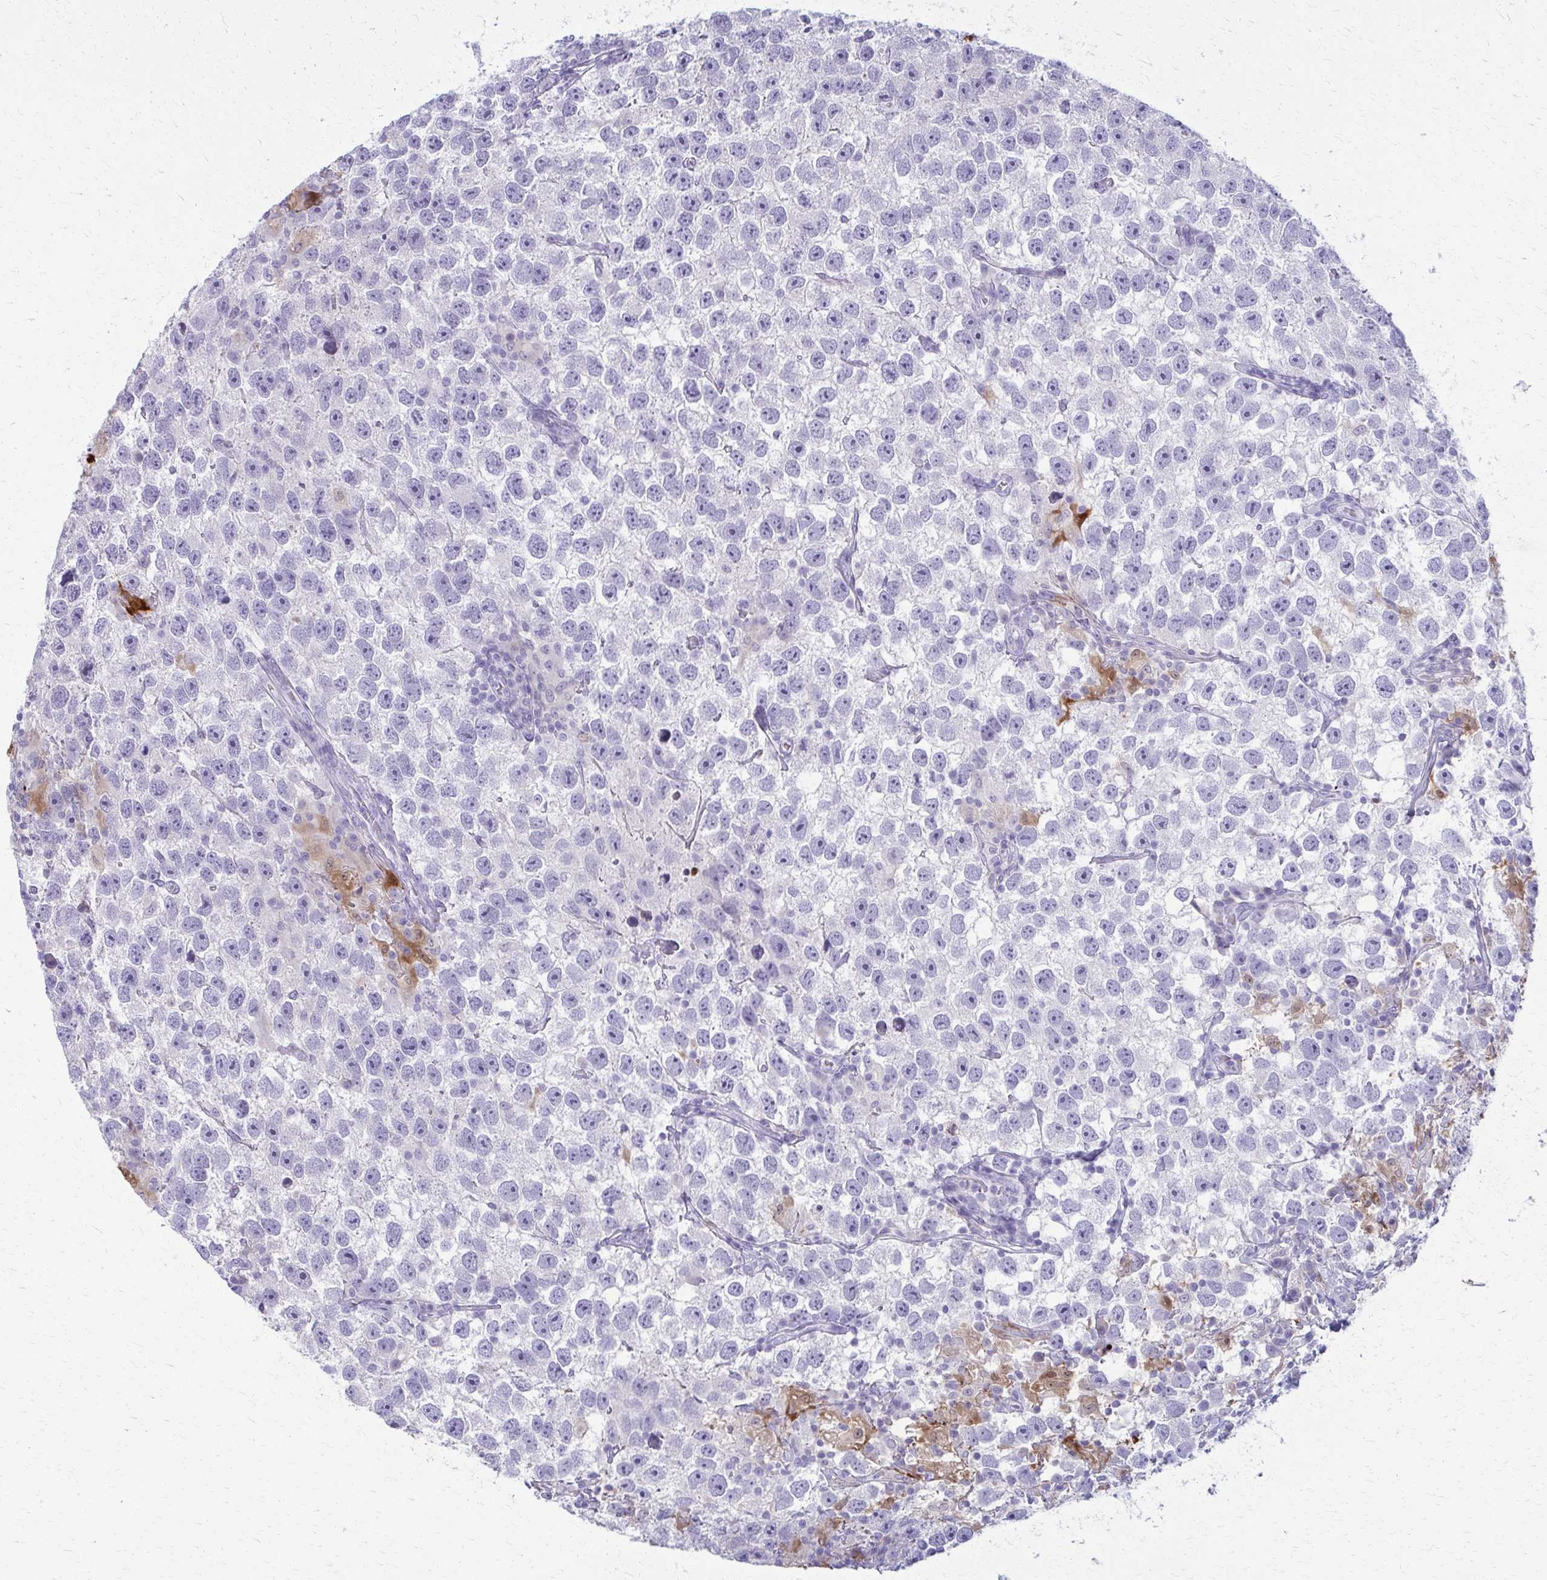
{"staining": {"intensity": "negative", "quantity": "none", "location": "none"}, "tissue": "testis cancer", "cell_type": "Tumor cells", "image_type": "cancer", "snomed": [{"axis": "morphology", "description": "Seminoma, NOS"}, {"axis": "topography", "description": "Testis"}], "caption": "Tumor cells show no significant protein positivity in testis seminoma. (DAB immunohistochemistry visualized using brightfield microscopy, high magnification).", "gene": "OR4M1", "patient": {"sex": "male", "age": 26}}